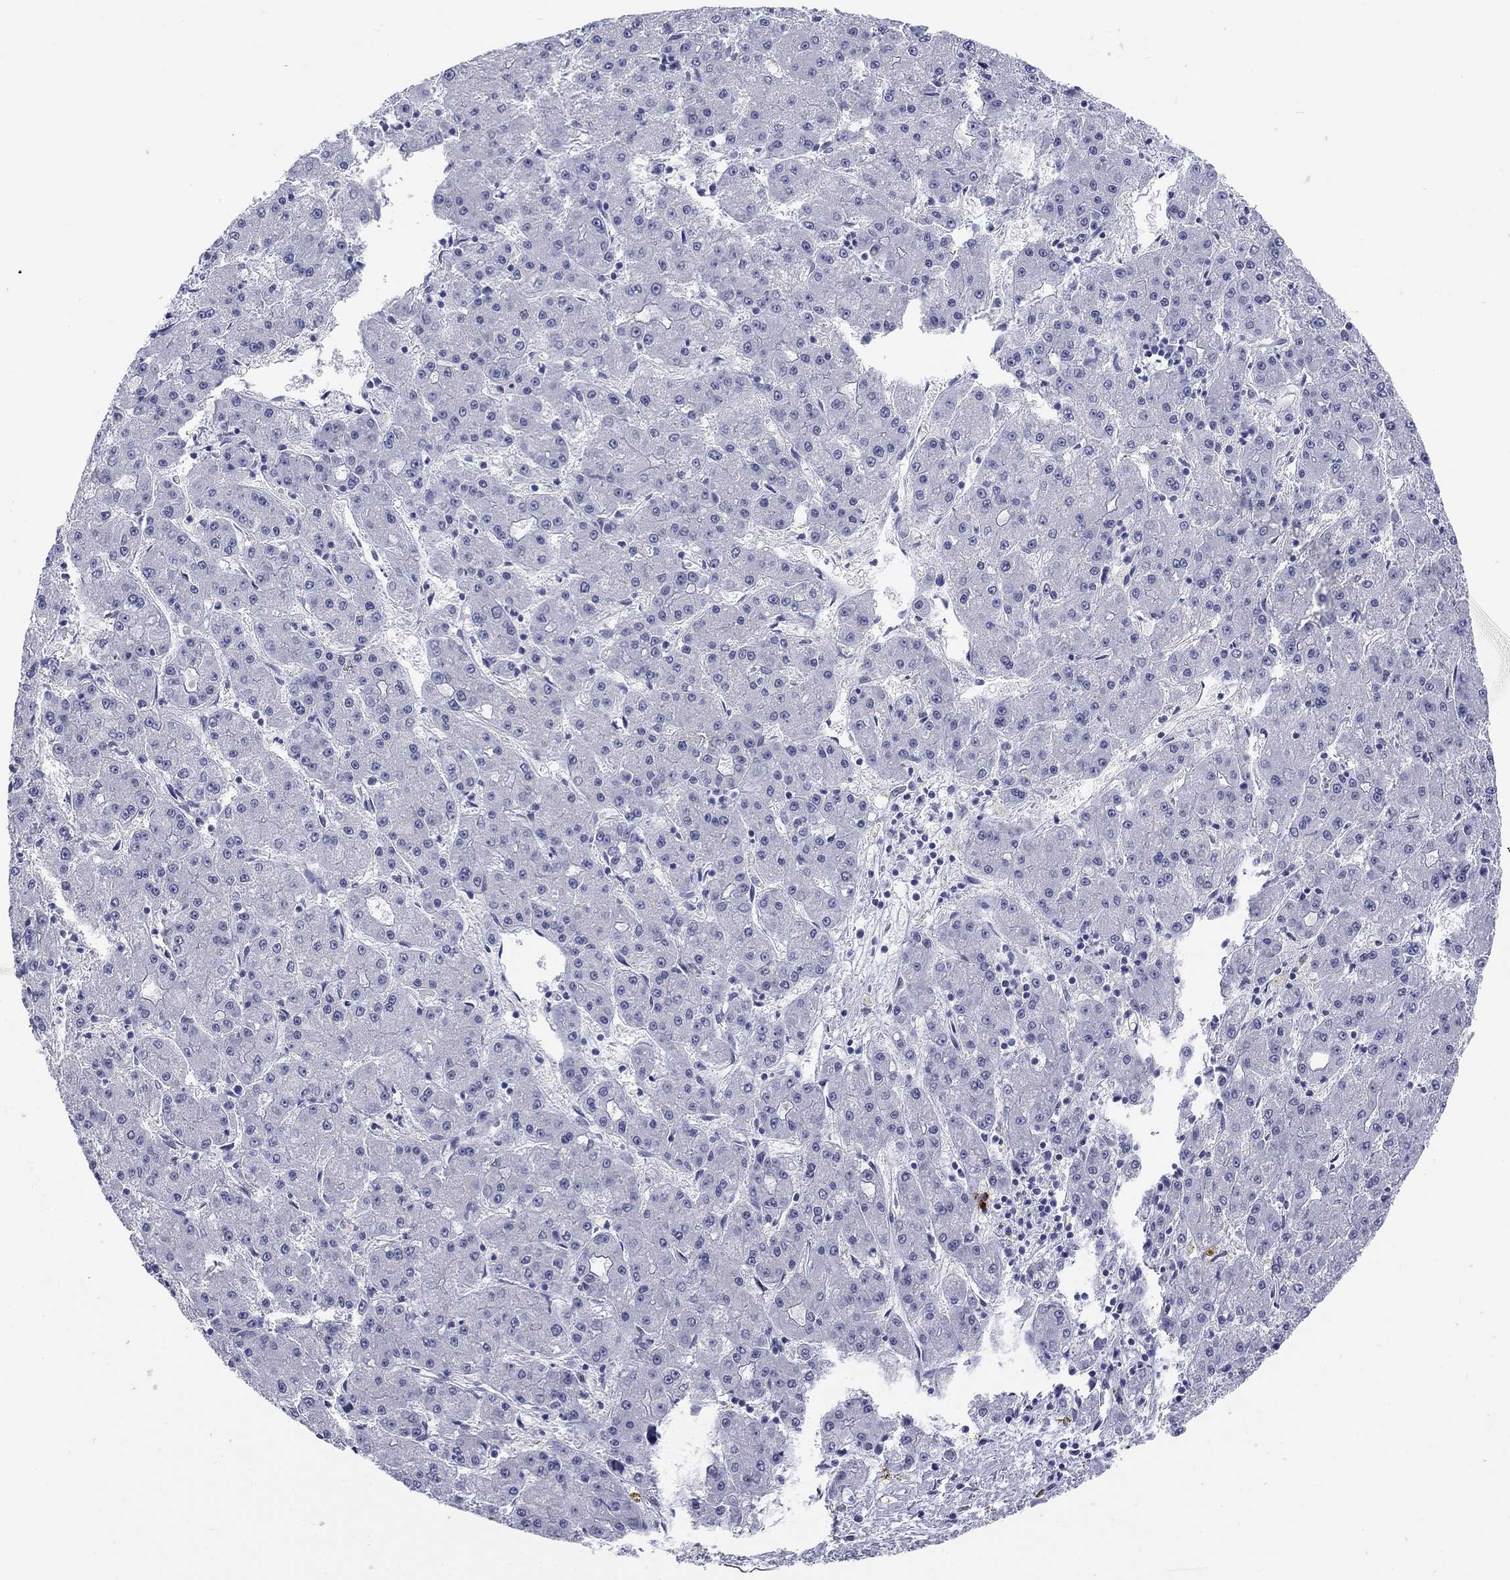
{"staining": {"intensity": "negative", "quantity": "none", "location": "none"}, "tissue": "liver cancer", "cell_type": "Tumor cells", "image_type": "cancer", "snomed": [{"axis": "morphology", "description": "Carcinoma, Hepatocellular, NOS"}, {"axis": "topography", "description": "Liver"}], "caption": "Immunohistochemistry (IHC) image of neoplastic tissue: liver cancer stained with DAB exhibits no significant protein expression in tumor cells.", "gene": "ECEL1", "patient": {"sex": "male", "age": 73}}